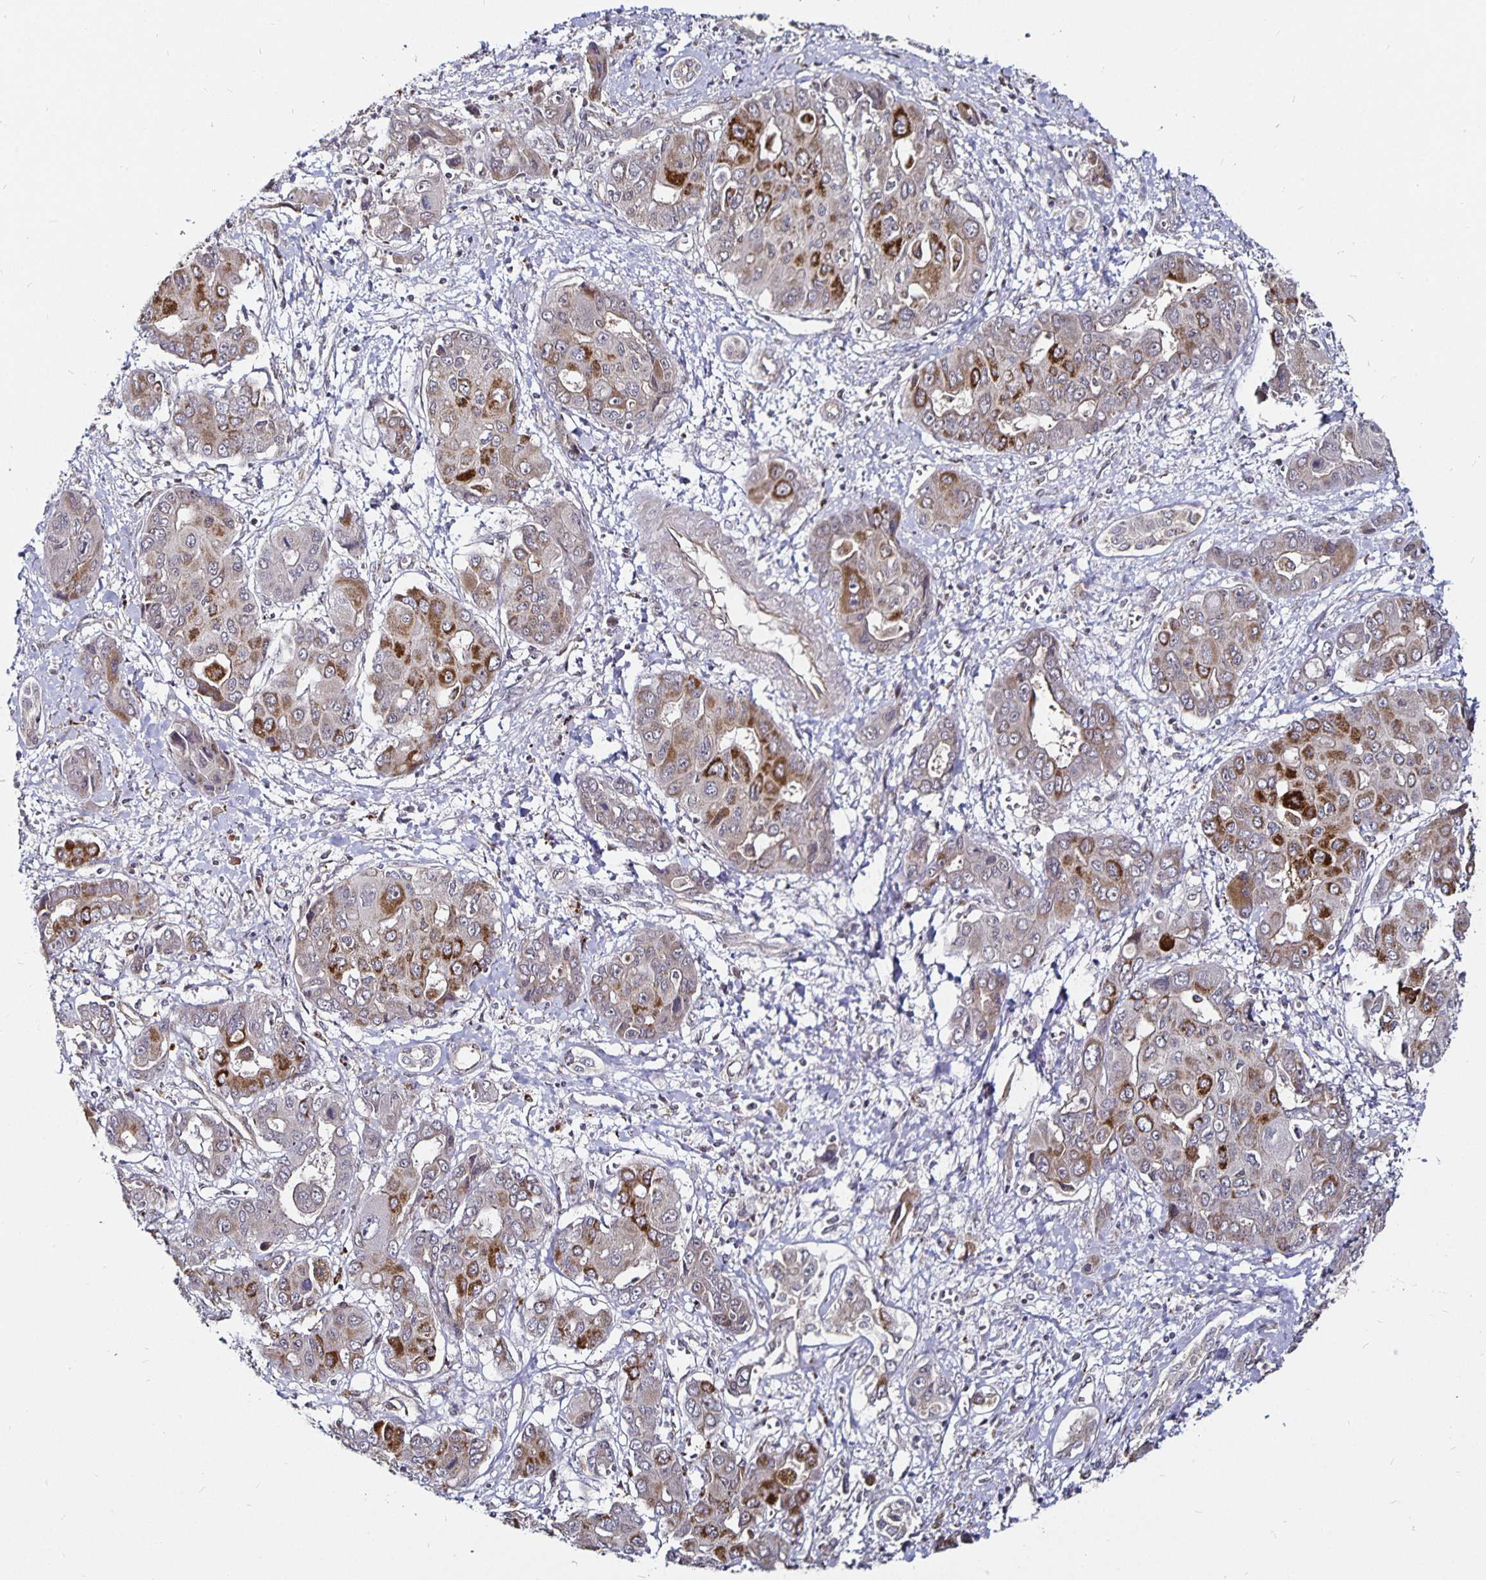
{"staining": {"intensity": "moderate", "quantity": "25%-75%", "location": "cytoplasmic/membranous"}, "tissue": "liver cancer", "cell_type": "Tumor cells", "image_type": "cancer", "snomed": [{"axis": "morphology", "description": "Cholangiocarcinoma"}, {"axis": "topography", "description": "Liver"}], "caption": "A brown stain labels moderate cytoplasmic/membranous expression of a protein in liver cancer (cholangiocarcinoma) tumor cells.", "gene": "CYP27A1", "patient": {"sex": "male", "age": 67}}